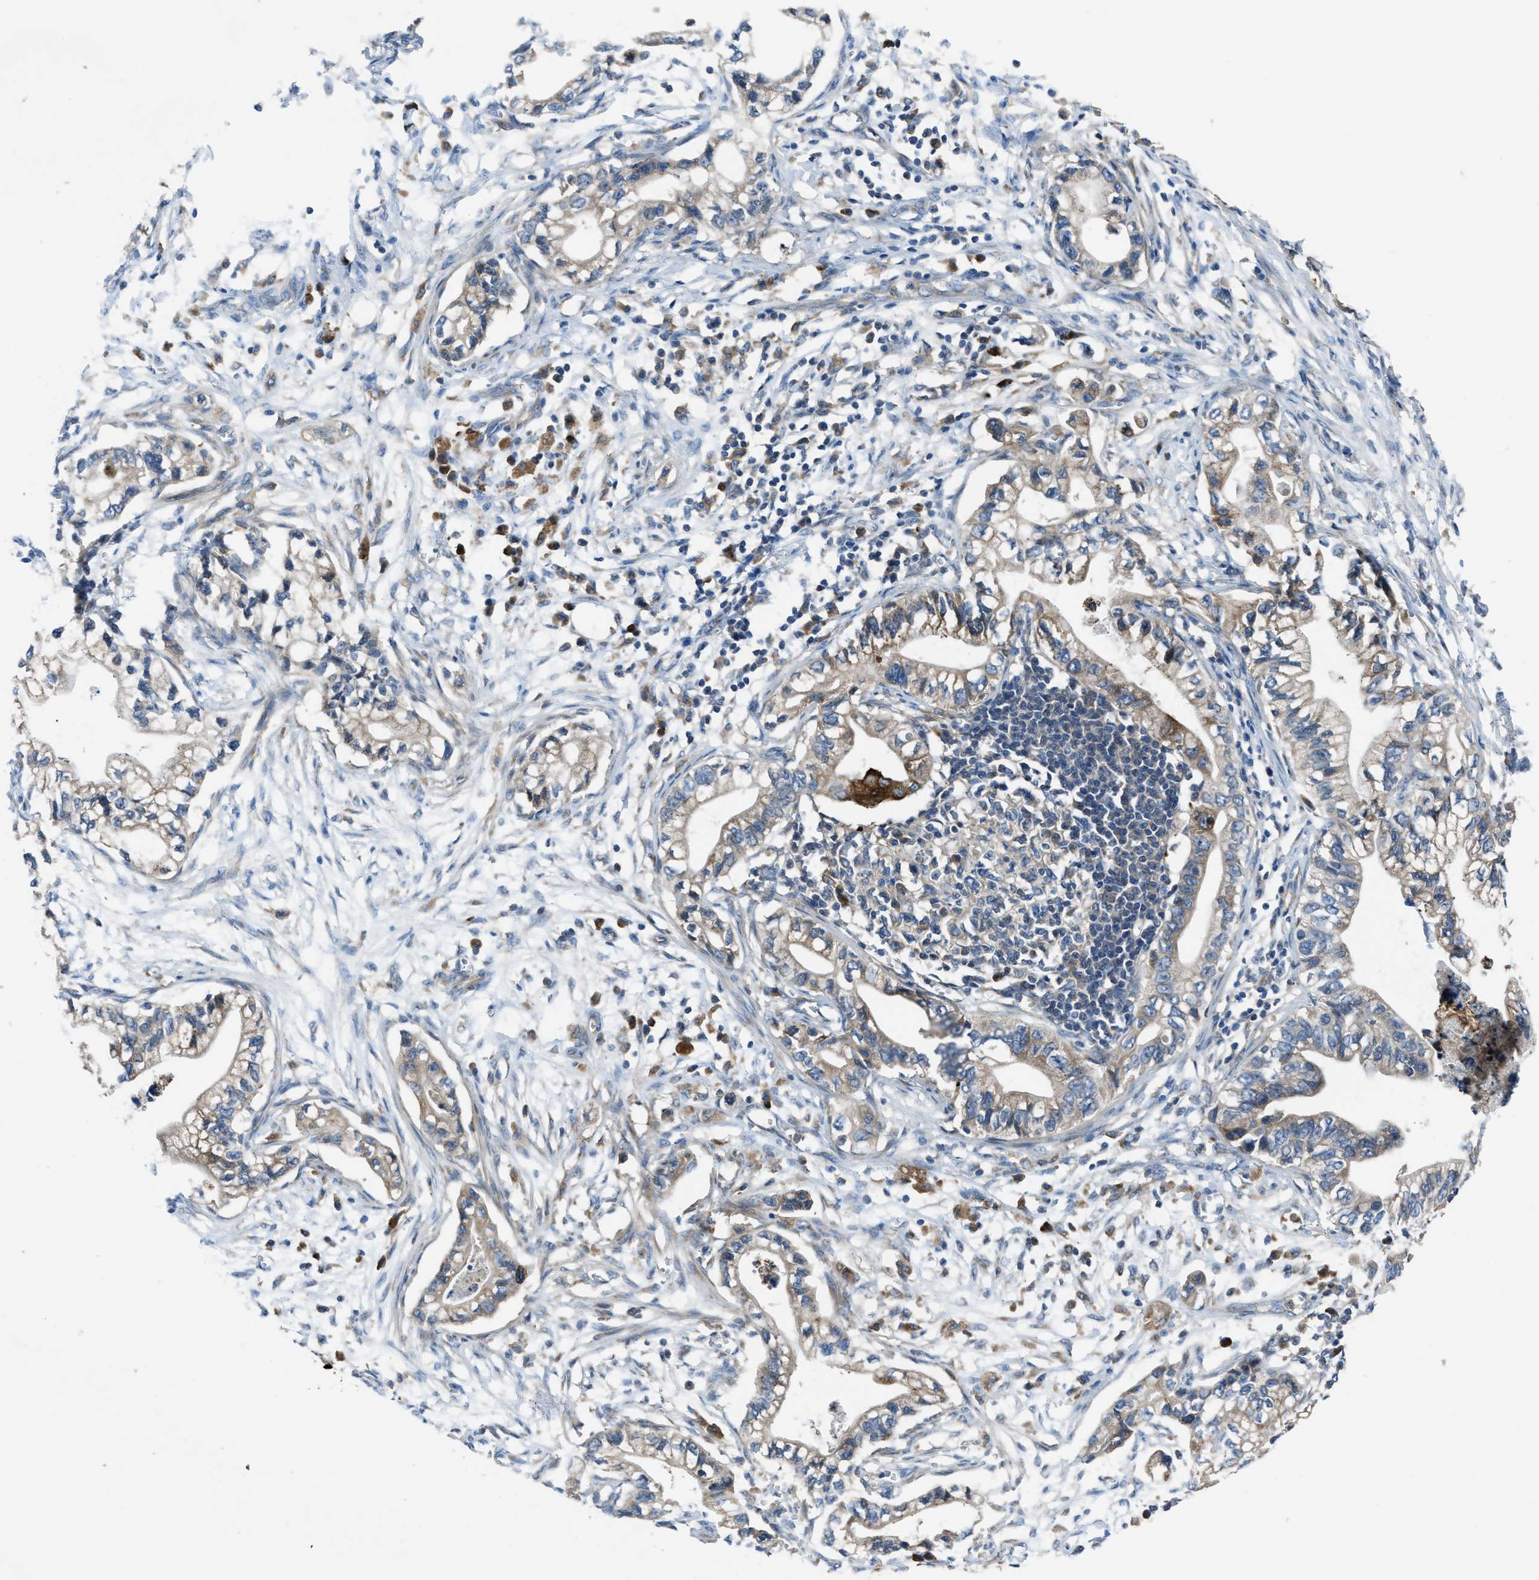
{"staining": {"intensity": "weak", "quantity": "25%-75%", "location": "cytoplasmic/membranous"}, "tissue": "pancreatic cancer", "cell_type": "Tumor cells", "image_type": "cancer", "snomed": [{"axis": "morphology", "description": "Adenocarcinoma, NOS"}, {"axis": "topography", "description": "Pancreas"}], "caption": "The micrograph reveals a brown stain indicating the presence of a protein in the cytoplasmic/membranous of tumor cells in pancreatic cancer.", "gene": "MAP3K20", "patient": {"sex": "male", "age": 56}}